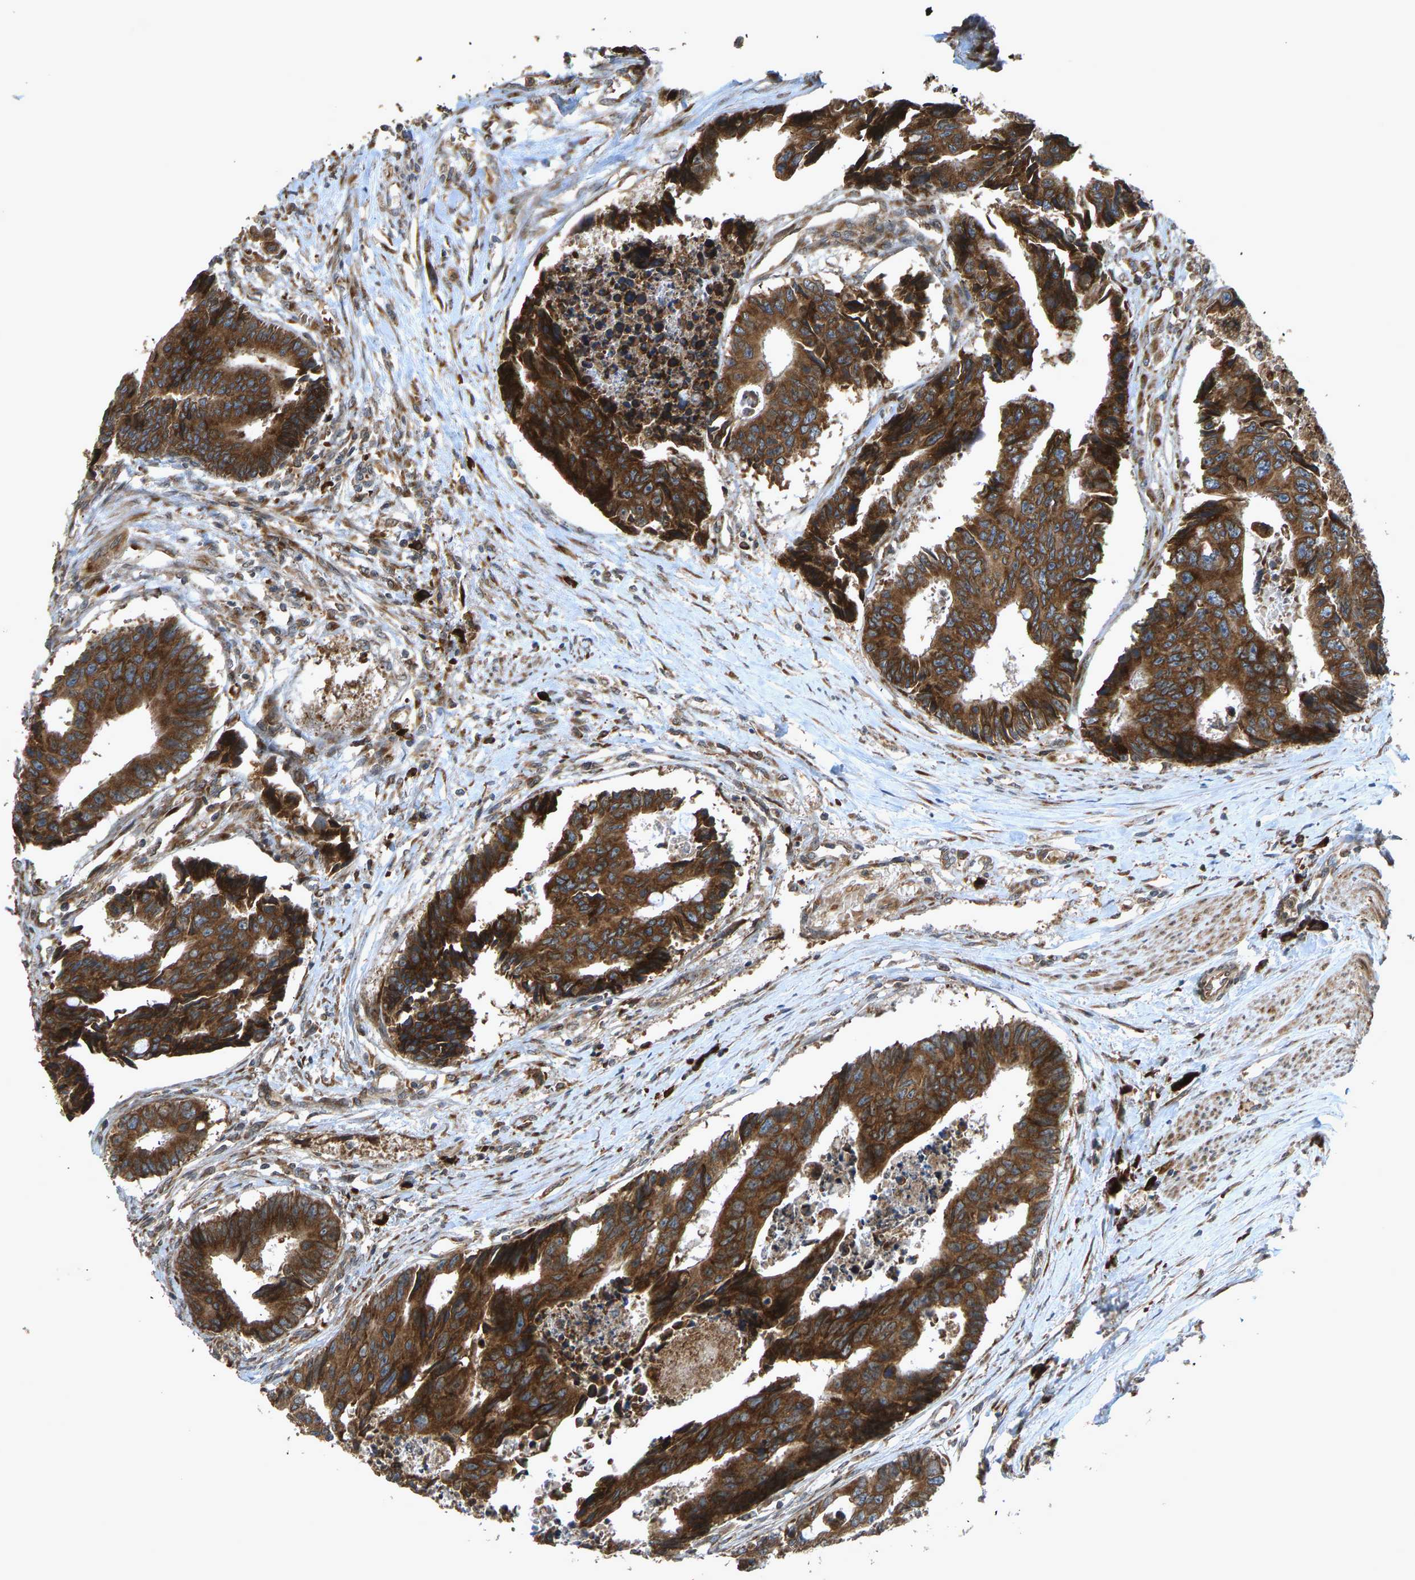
{"staining": {"intensity": "strong", "quantity": ">75%", "location": "cytoplasmic/membranous"}, "tissue": "colorectal cancer", "cell_type": "Tumor cells", "image_type": "cancer", "snomed": [{"axis": "morphology", "description": "Adenocarcinoma, NOS"}, {"axis": "topography", "description": "Rectum"}], "caption": "About >75% of tumor cells in human colorectal cancer (adenocarcinoma) display strong cytoplasmic/membranous protein staining as visualized by brown immunohistochemical staining.", "gene": "RPN2", "patient": {"sex": "male", "age": 84}}